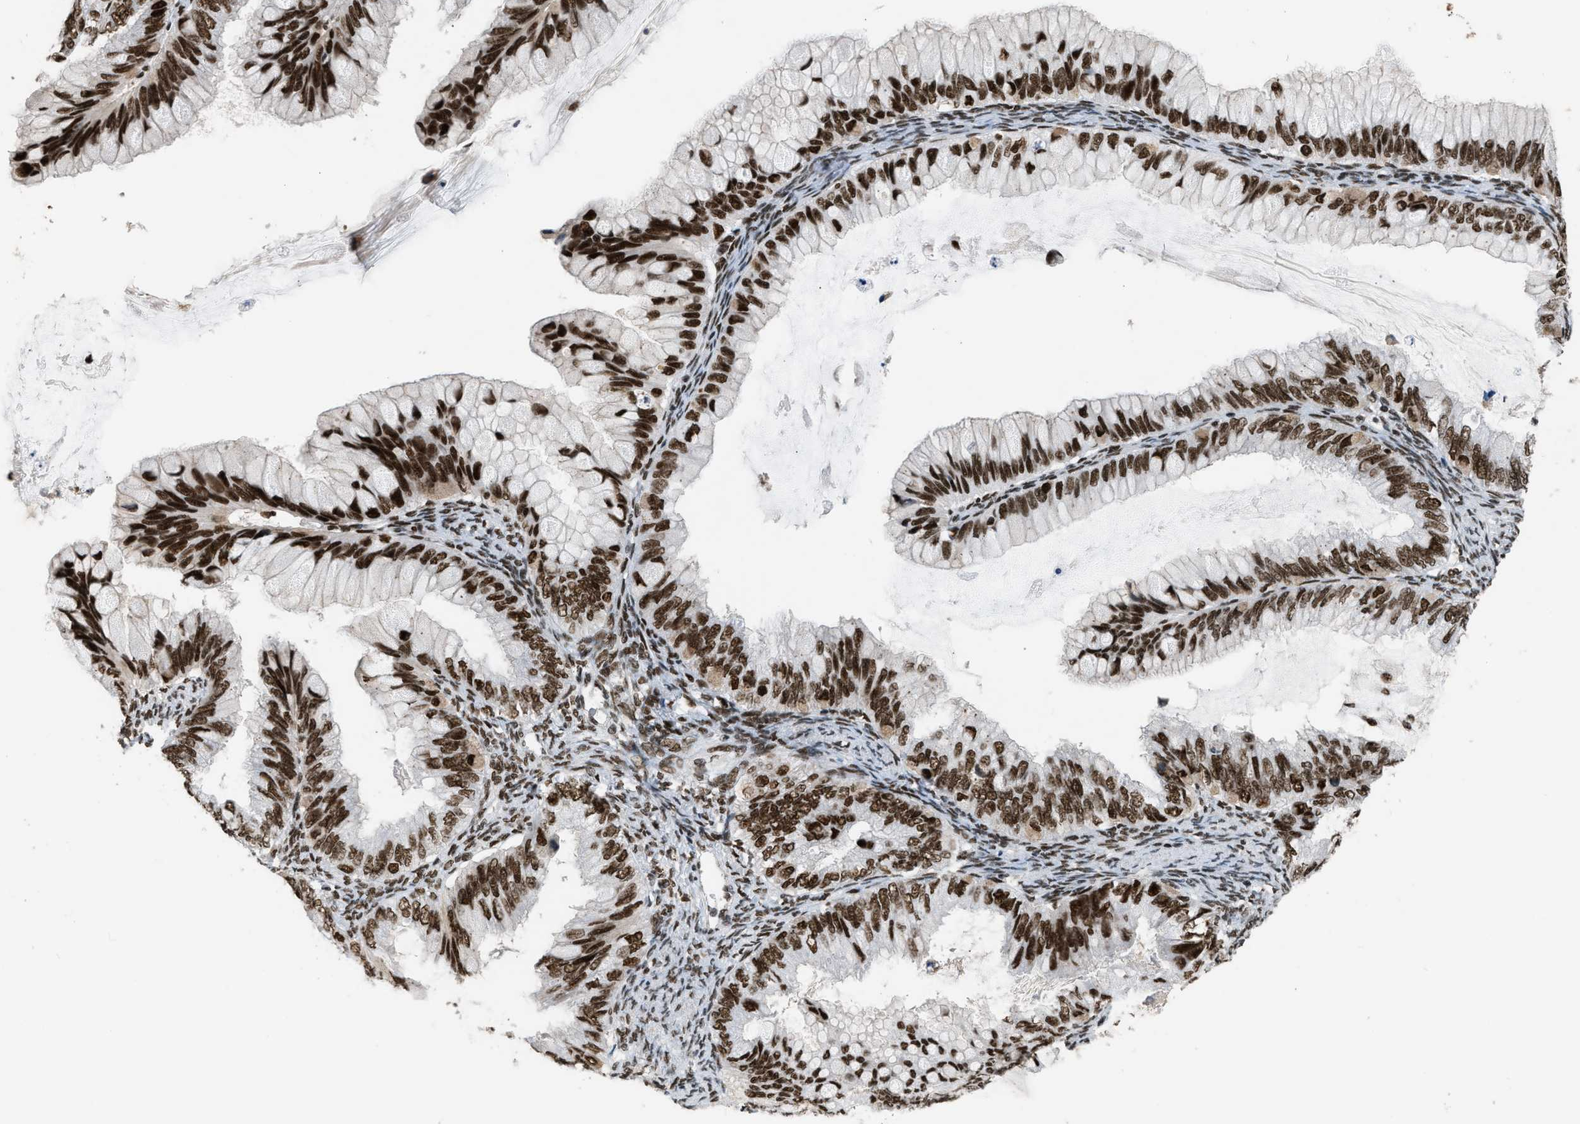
{"staining": {"intensity": "strong", "quantity": ">75%", "location": "nuclear"}, "tissue": "ovarian cancer", "cell_type": "Tumor cells", "image_type": "cancer", "snomed": [{"axis": "morphology", "description": "Cystadenocarcinoma, mucinous, NOS"}, {"axis": "topography", "description": "Ovary"}], "caption": "Brown immunohistochemical staining in mucinous cystadenocarcinoma (ovarian) demonstrates strong nuclear staining in about >75% of tumor cells.", "gene": "SMARCB1", "patient": {"sex": "female", "age": 80}}